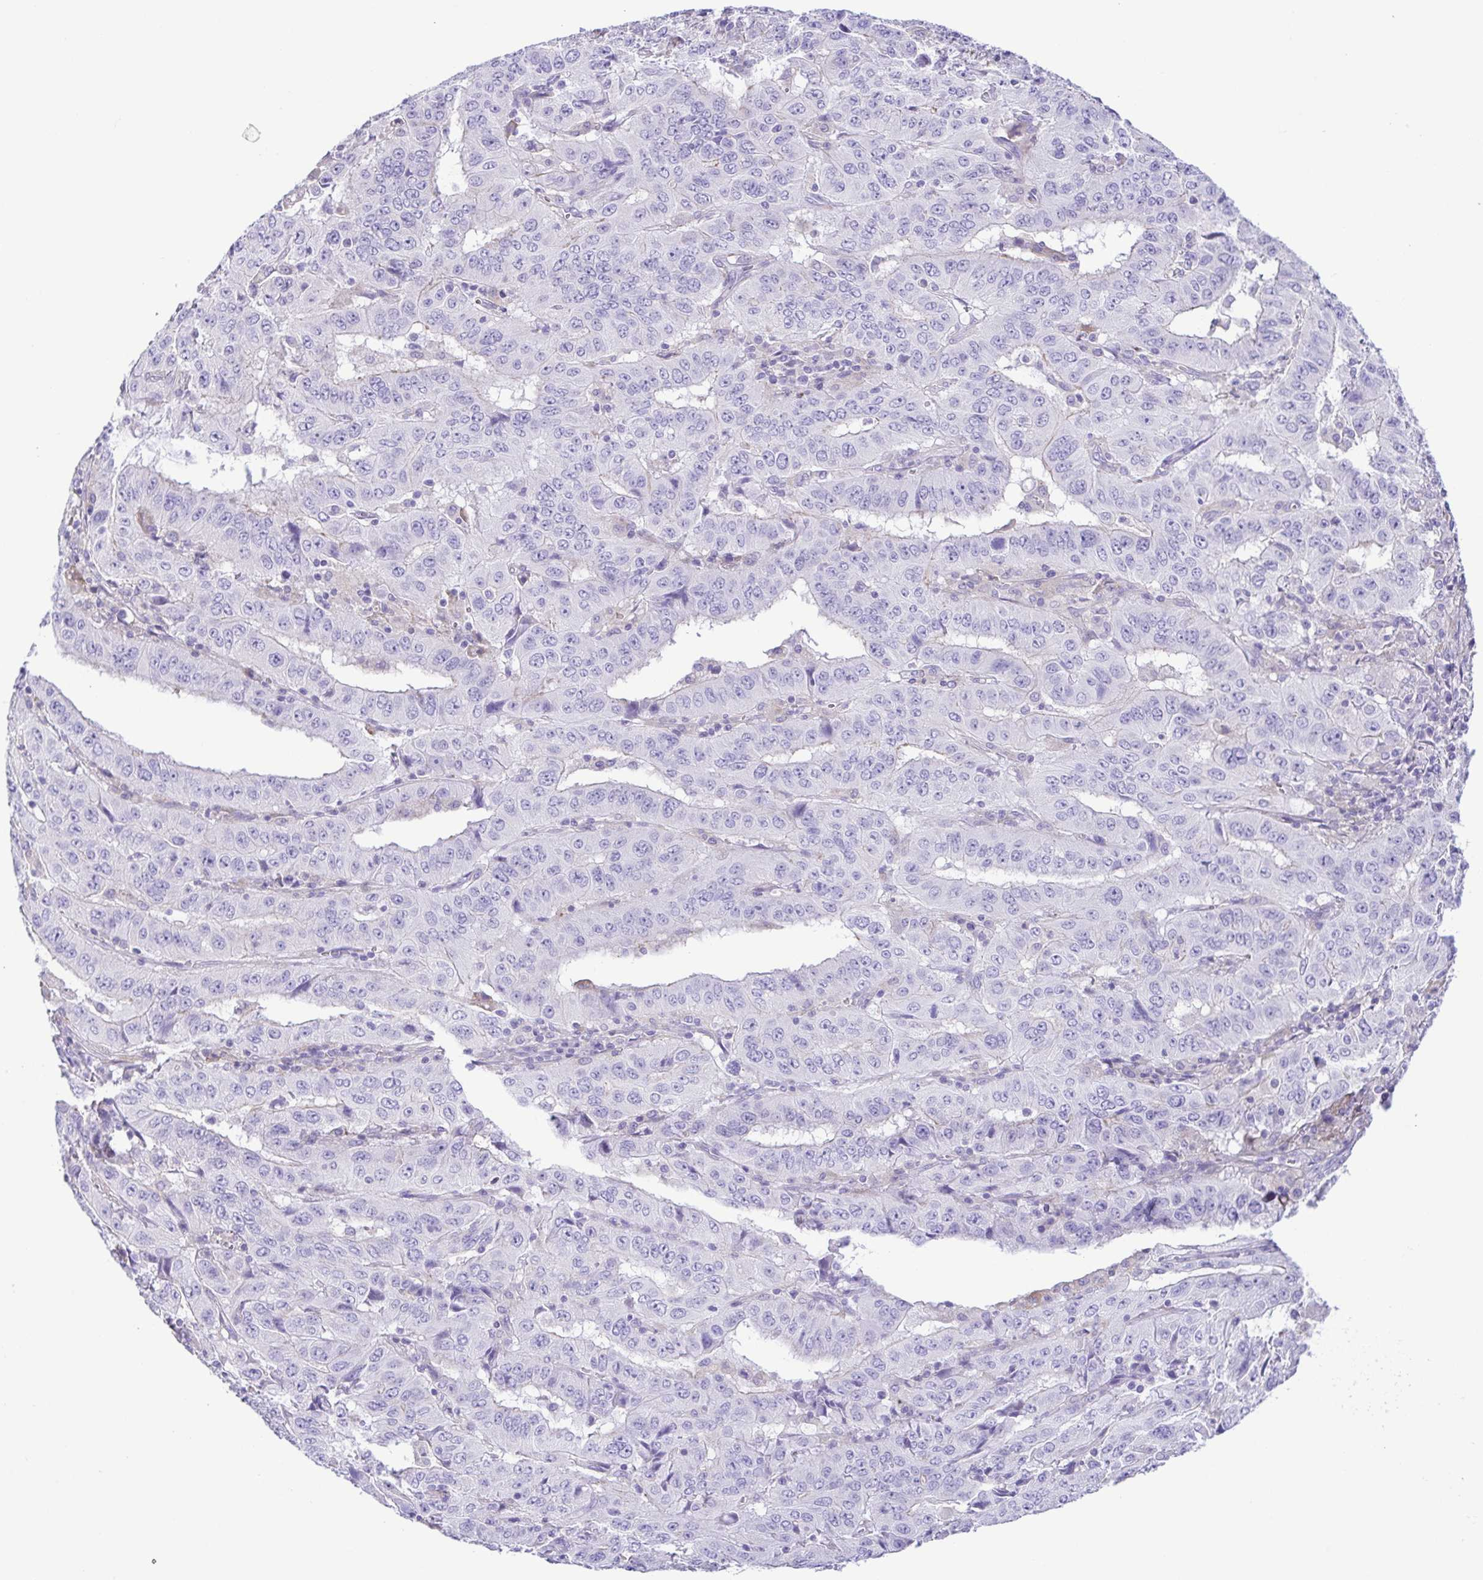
{"staining": {"intensity": "negative", "quantity": "none", "location": "none"}, "tissue": "pancreatic cancer", "cell_type": "Tumor cells", "image_type": "cancer", "snomed": [{"axis": "morphology", "description": "Adenocarcinoma, NOS"}, {"axis": "topography", "description": "Pancreas"}], "caption": "Histopathology image shows no protein staining in tumor cells of pancreatic cancer (adenocarcinoma) tissue.", "gene": "GPR182", "patient": {"sex": "male", "age": 63}}